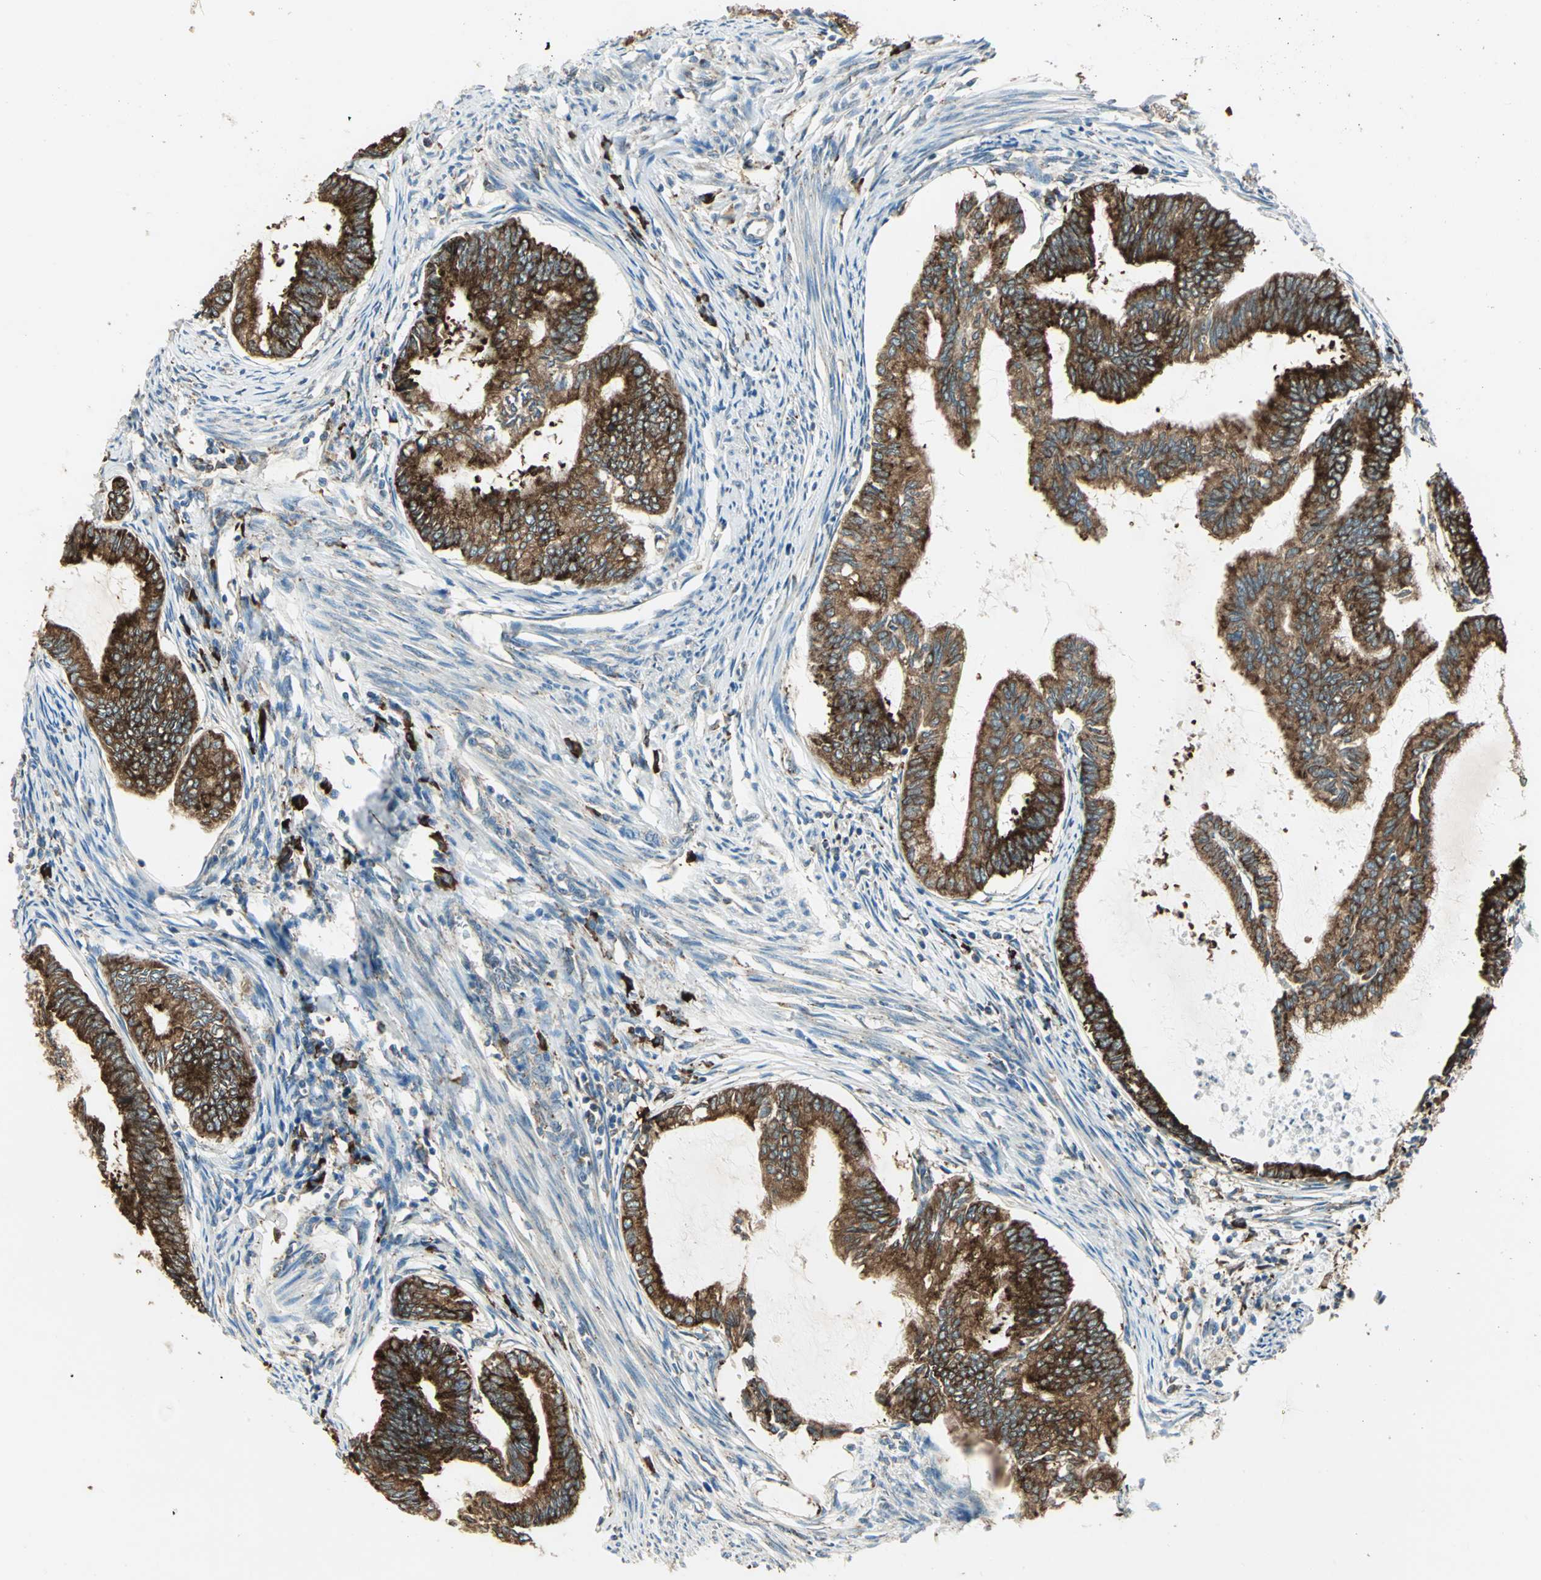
{"staining": {"intensity": "strong", "quantity": ">75%", "location": "cytoplasmic/membranous"}, "tissue": "endometrial cancer", "cell_type": "Tumor cells", "image_type": "cancer", "snomed": [{"axis": "morphology", "description": "Adenocarcinoma, NOS"}, {"axis": "topography", "description": "Endometrium"}], "caption": "Strong cytoplasmic/membranous protein expression is seen in about >75% of tumor cells in endometrial adenocarcinoma. The staining is performed using DAB brown chromogen to label protein expression. The nuclei are counter-stained blue using hematoxylin.", "gene": "PDIA4", "patient": {"sex": "female", "age": 86}}